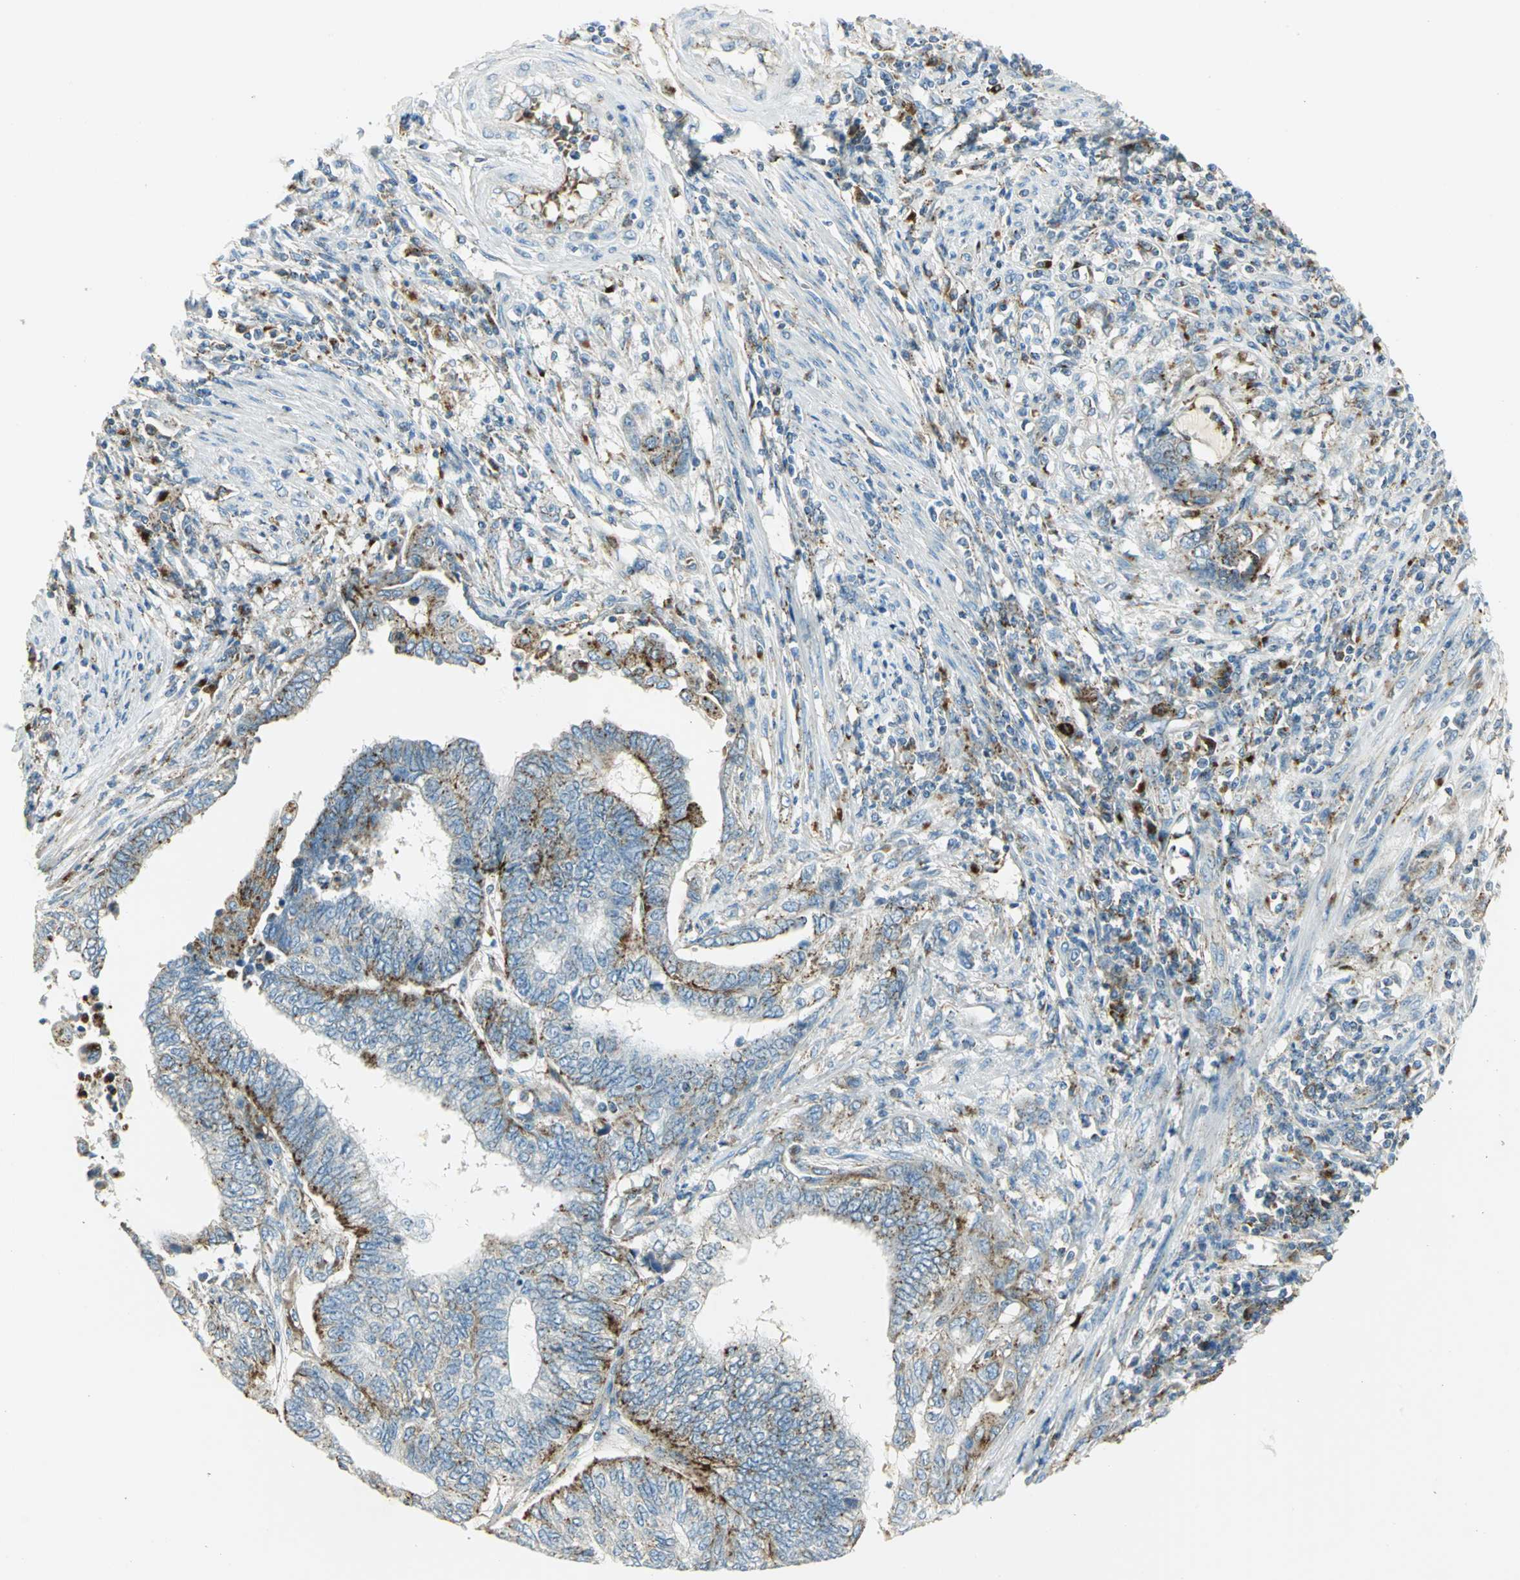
{"staining": {"intensity": "moderate", "quantity": "25%-75%", "location": "cytoplasmic/membranous"}, "tissue": "endometrial cancer", "cell_type": "Tumor cells", "image_type": "cancer", "snomed": [{"axis": "morphology", "description": "Adenocarcinoma, NOS"}, {"axis": "topography", "description": "Uterus"}, {"axis": "topography", "description": "Endometrium"}], "caption": "Approximately 25%-75% of tumor cells in human adenocarcinoma (endometrial) show moderate cytoplasmic/membranous protein positivity as visualized by brown immunohistochemical staining.", "gene": "ARSA", "patient": {"sex": "female", "age": 70}}